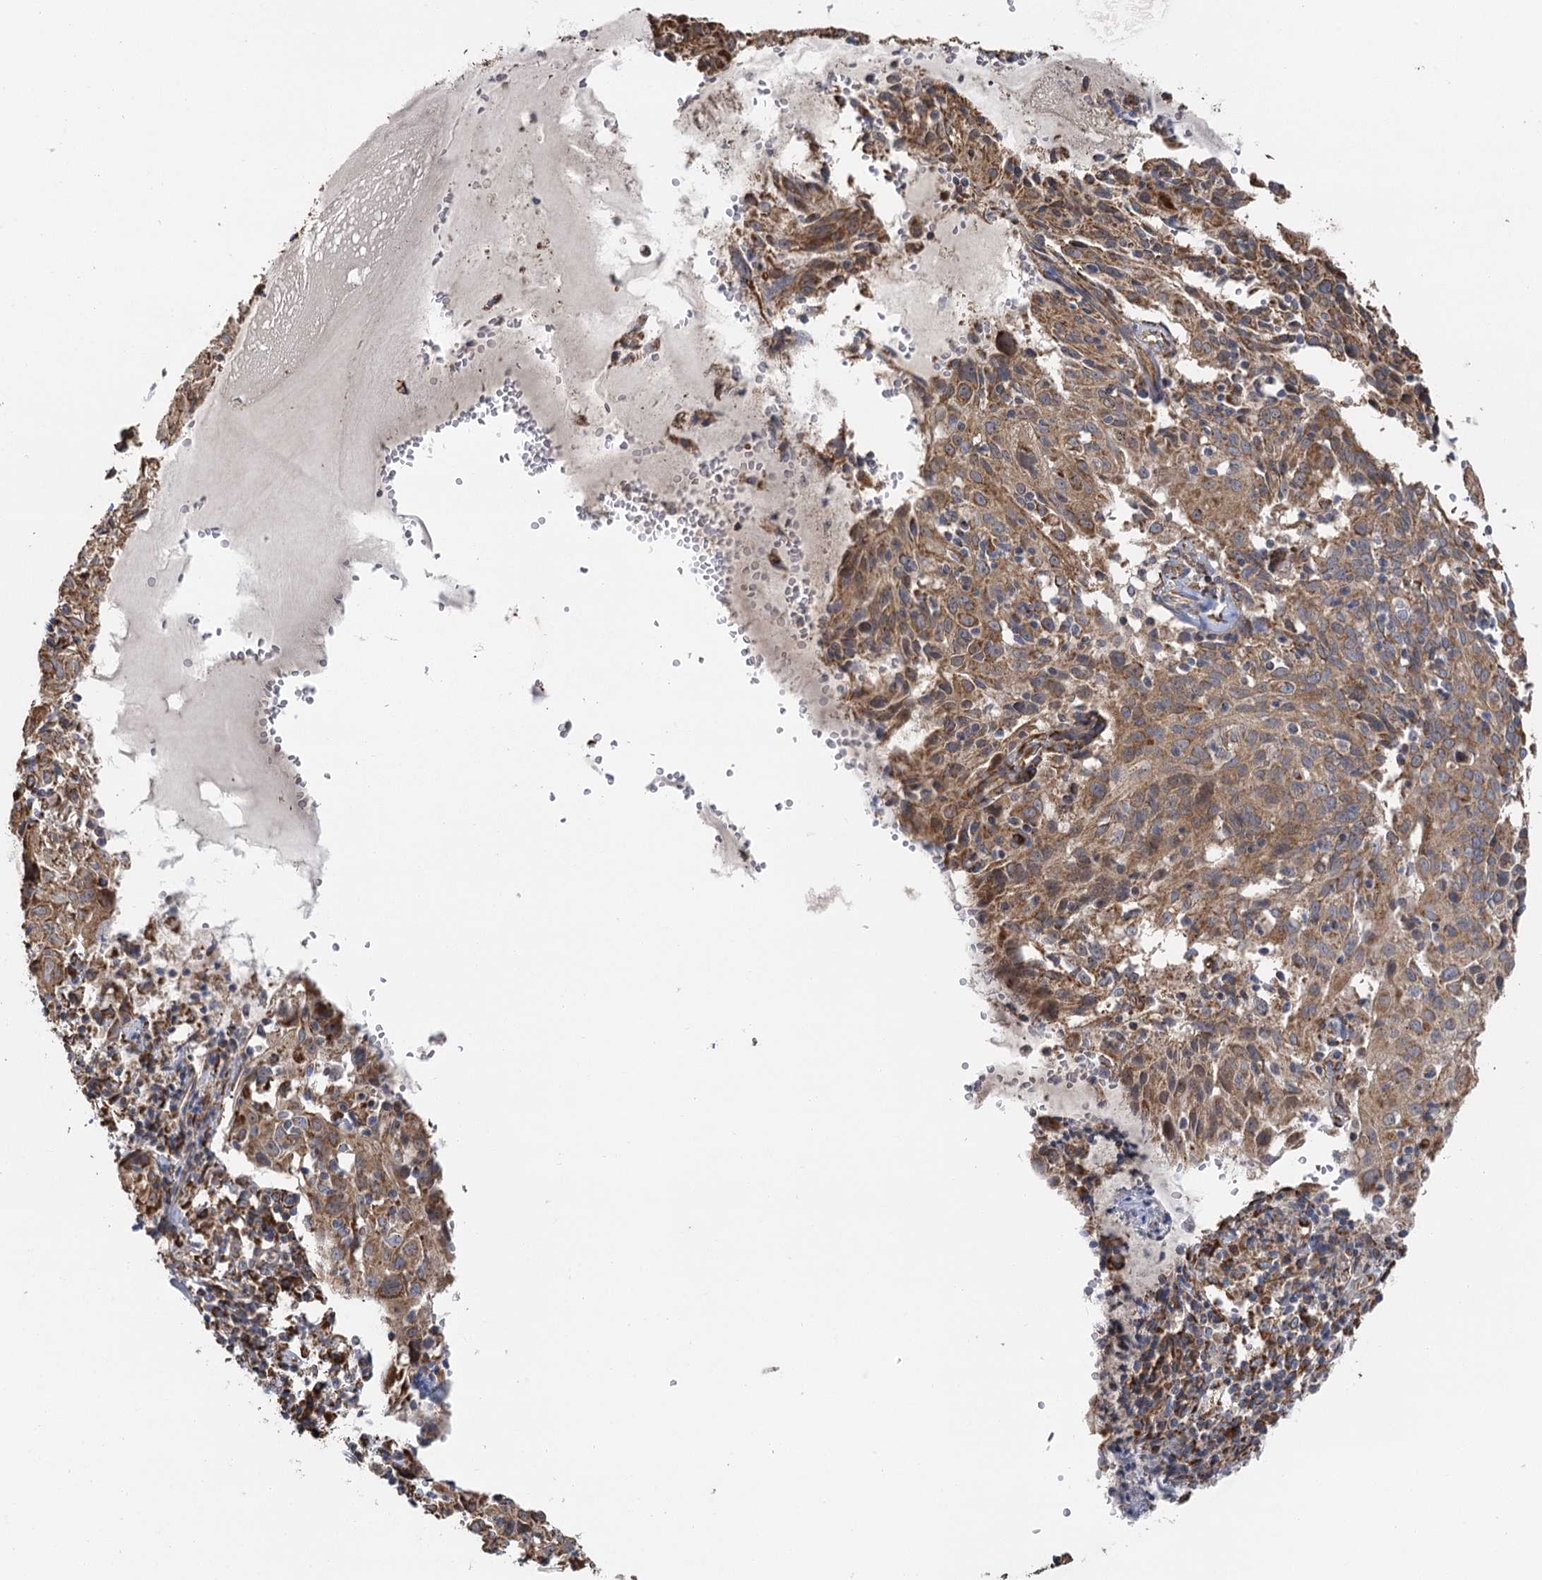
{"staining": {"intensity": "moderate", "quantity": ">75%", "location": "cytoplasmic/membranous"}, "tissue": "cervical cancer", "cell_type": "Tumor cells", "image_type": "cancer", "snomed": [{"axis": "morphology", "description": "Squamous cell carcinoma, NOS"}, {"axis": "topography", "description": "Cervix"}], "caption": "Cervical squamous cell carcinoma stained for a protein (brown) reveals moderate cytoplasmic/membranous positive staining in approximately >75% of tumor cells.", "gene": "IL11RA", "patient": {"sex": "female", "age": 31}}